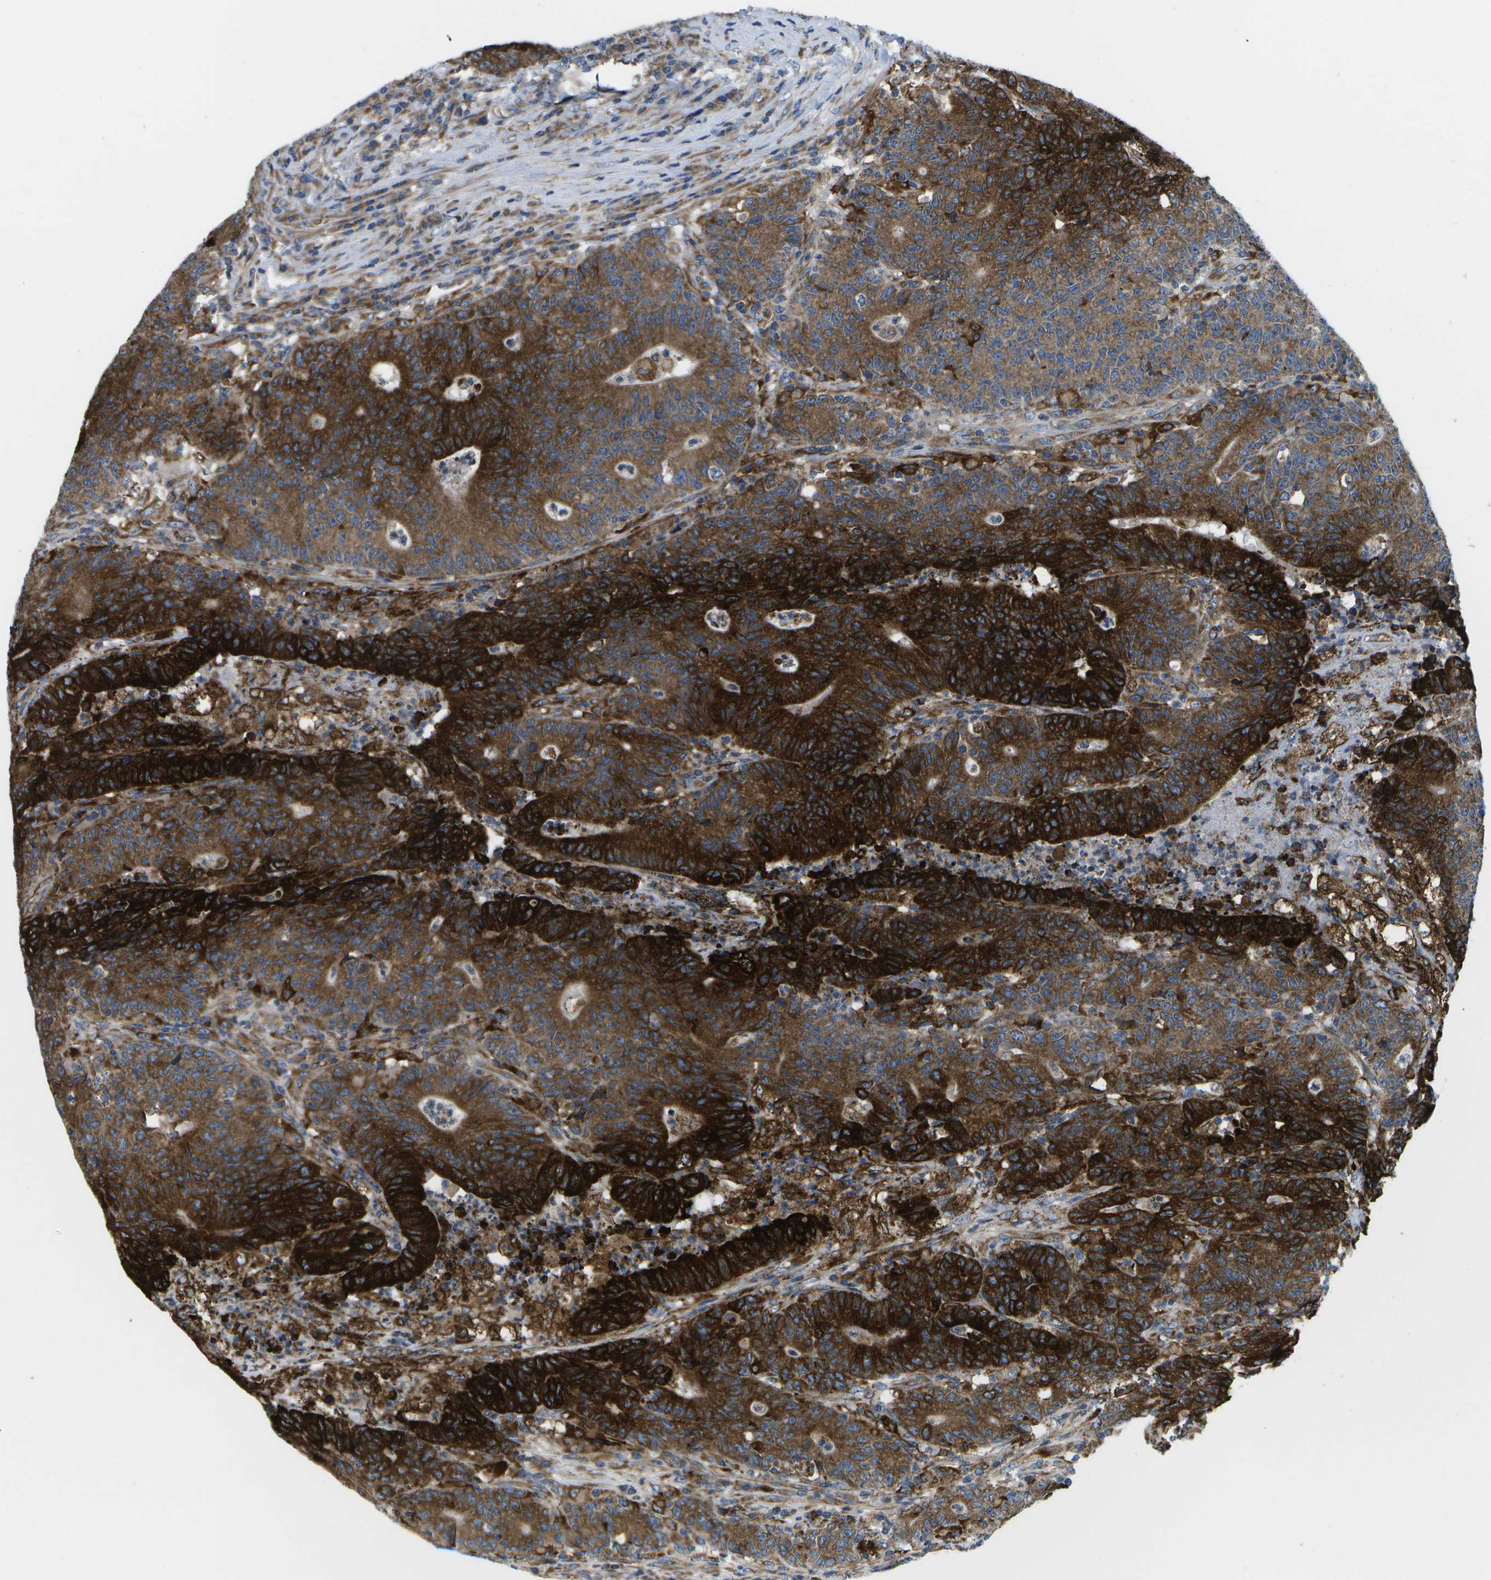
{"staining": {"intensity": "strong", "quantity": ">75%", "location": "cytoplasmic/membranous"}, "tissue": "colorectal cancer", "cell_type": "Tumor cells", "image_type": "cancer", "snomed": [{"axis": "morphology", "description": "Normal tissue, NOS"}, {"axis": "morphology", "description": "Adenocarcinoma, NOS"}, {"axis": "topography", "description": "Colon"}], "caption": "Immunohistochemistry (IHC) (DAB (3,3'-diaminobenzidine)) staining of colorectal cancer (adenocarcinoma) exhibits strong cytoplasmic/membranous protein expression in about >75% of tumor cells.", "gene": "GDF5", "patient": {"sex": "female", "age": 75}}